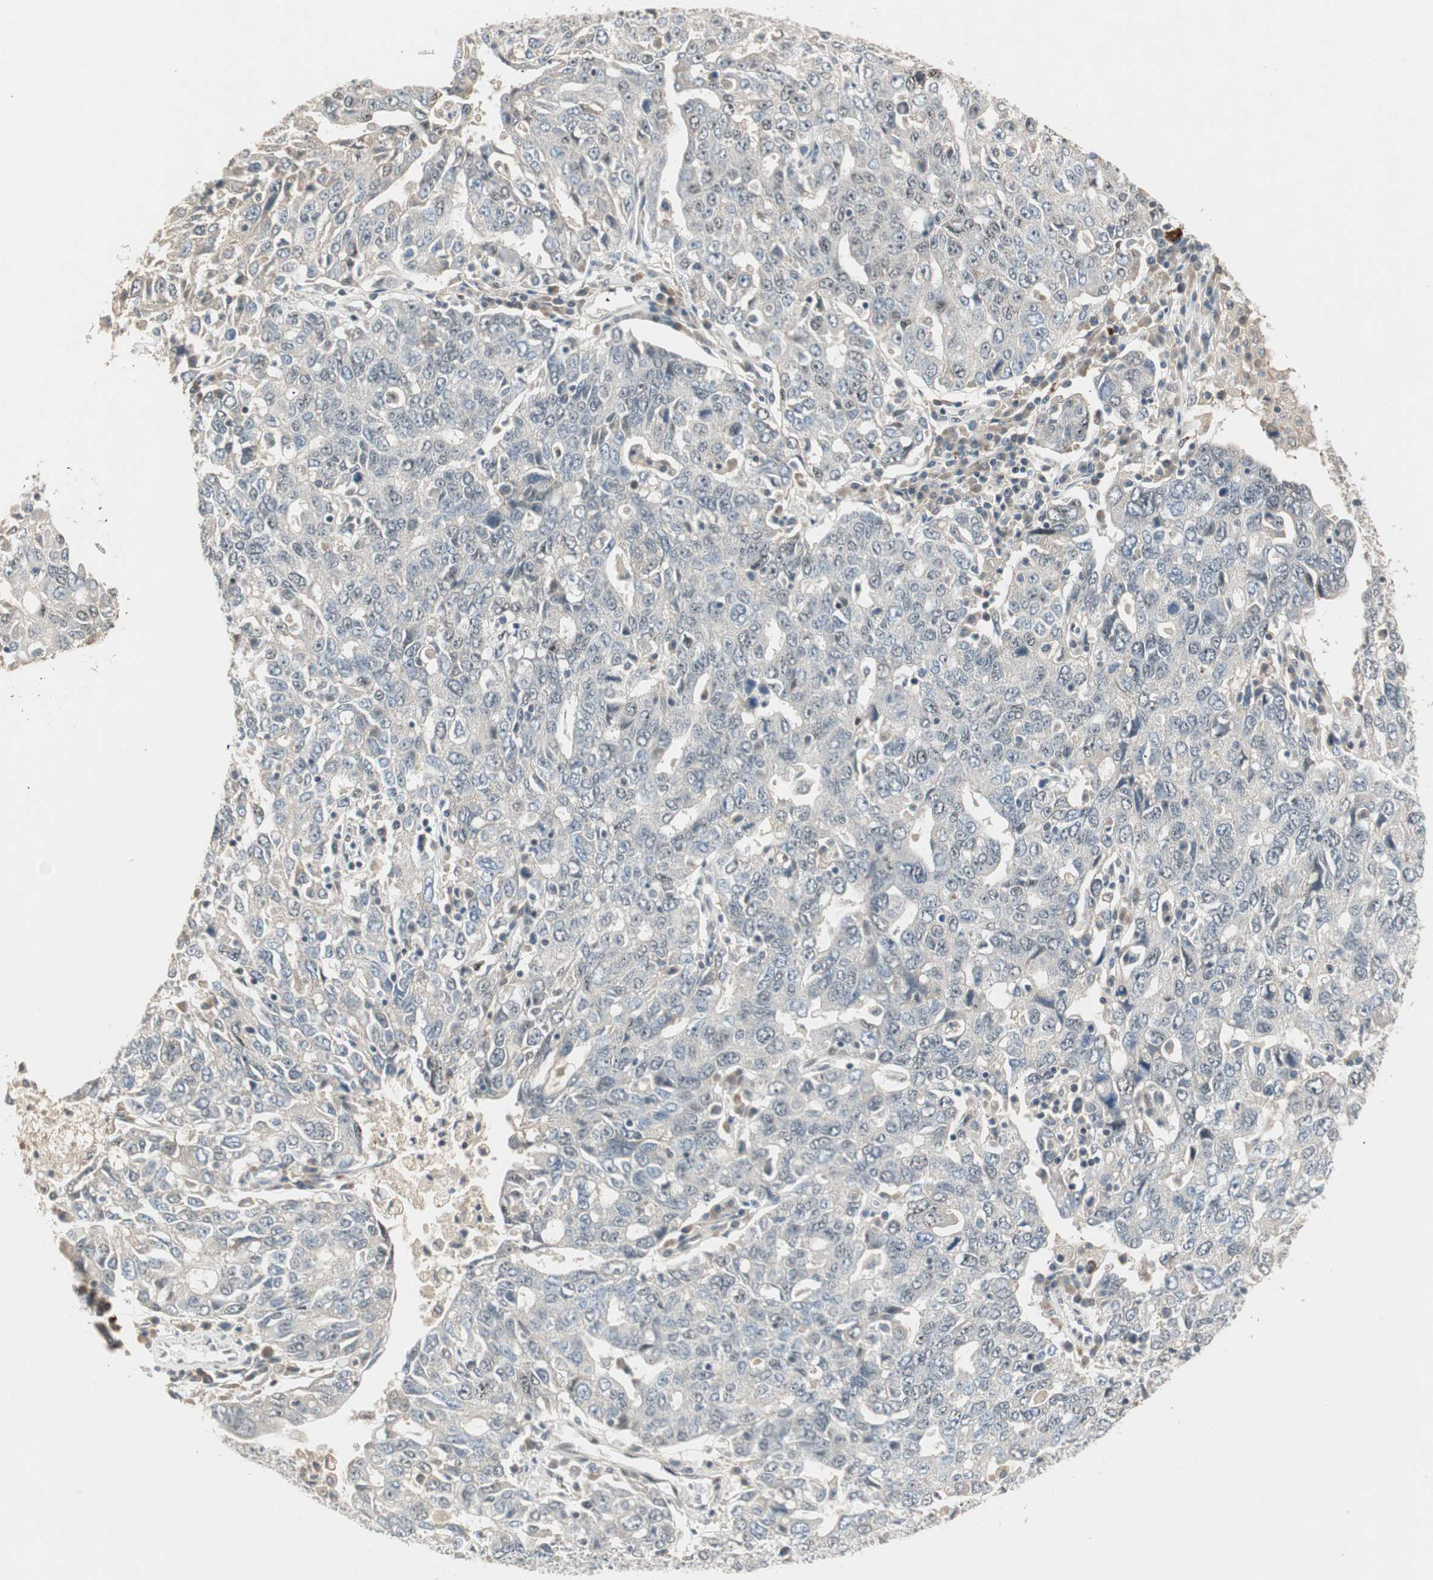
{"staining": {"intensity": "weak", "quantity": "<25%", "location": "nuclear"}, "tissue": "ovarian cancer", "cell_type": "Tumor cells", "image_type": "cancer", "snomed": [{"axis": "morphology", "description": "Carcinoma, endometroid"}, {"axis": "topography", "description": "Ovary"}], "caption": "High magnification brightfield microscopy of endometroid carcinoma (ovarian) stained with DAB (3,3'-diaminobenzidine) (brown) and counterstained with hematoxylin (blue): tumor cells show no significant staining.", "gene": "ACSL5", "patient": {"sex": "female", "age": 62}}